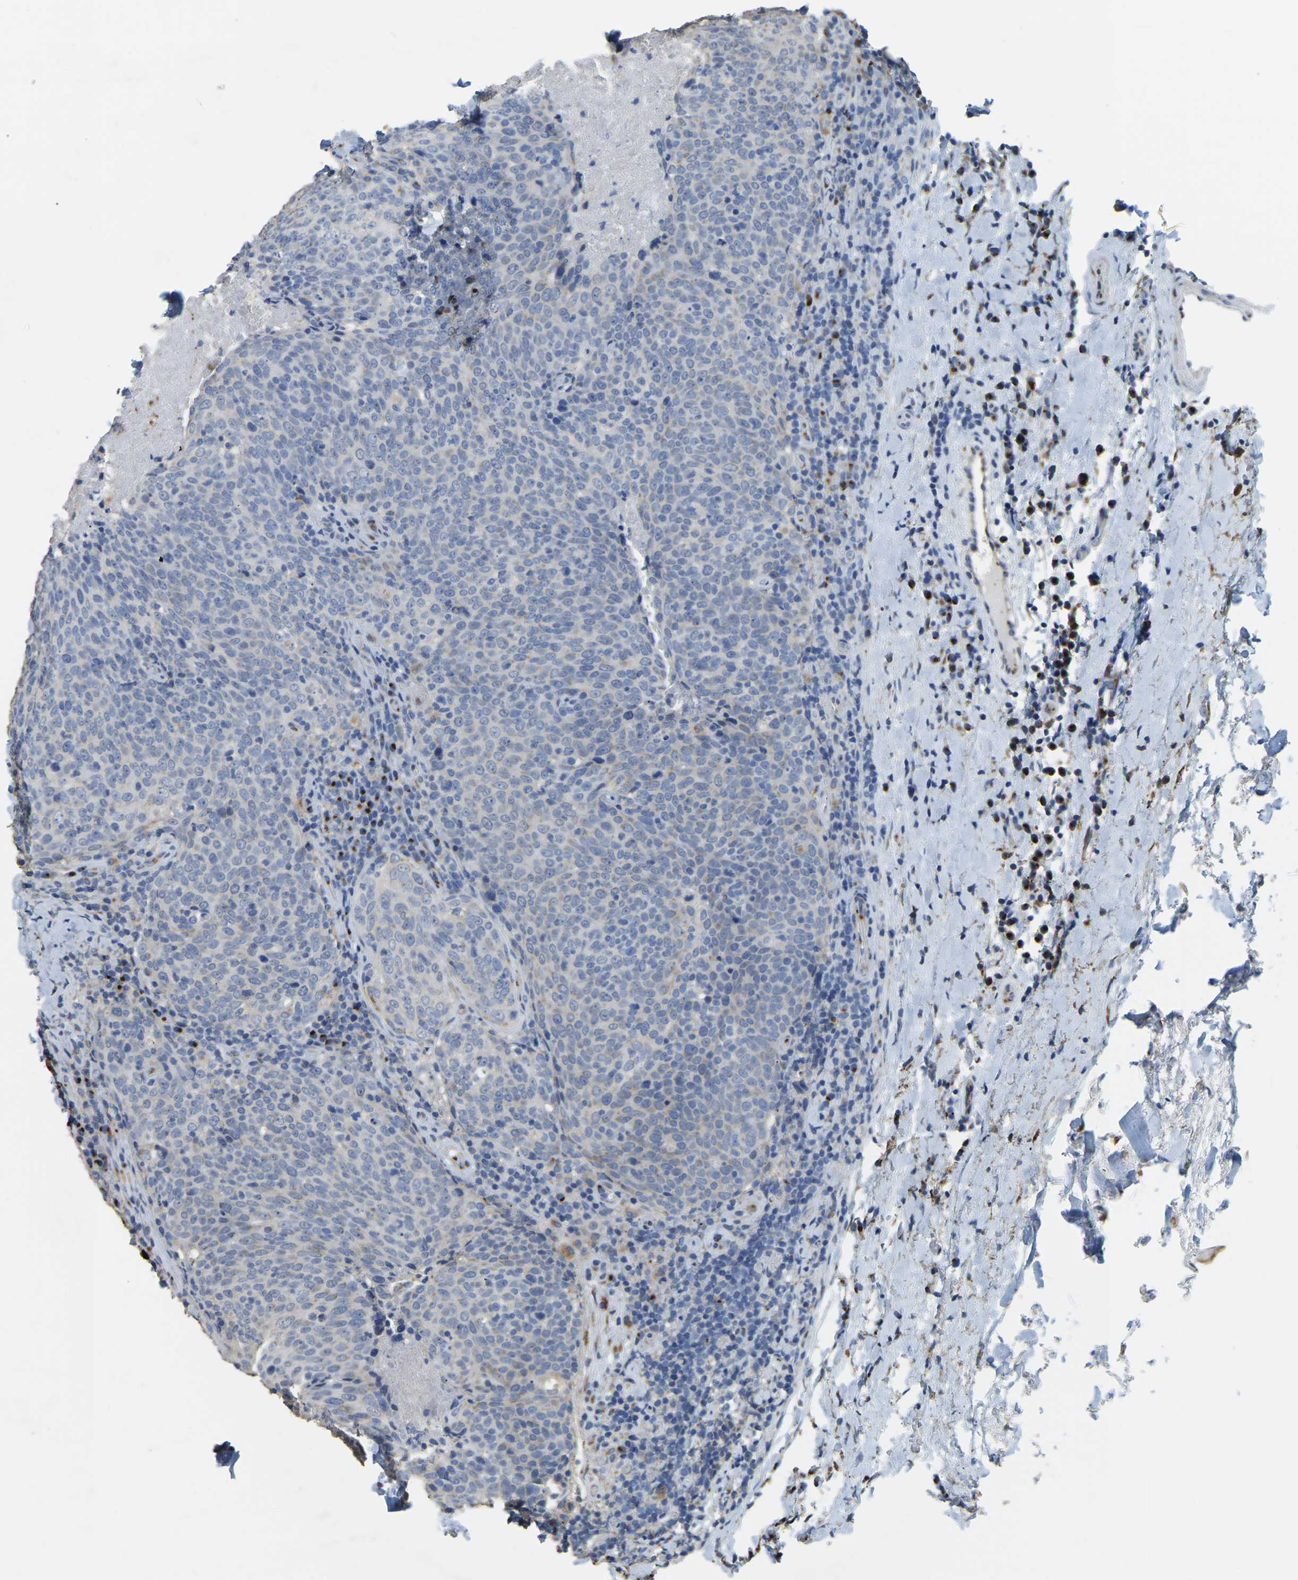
{"staining": {"intensity": "weak", "quantity": "<25%", "location": "cytoplasmic/membranous"}, "tissue": "head and neck cancer", "cell_type": "Tumor cells", "image_type": "cancer", "snomed": [{"axis": "morphology", "description": "Squamous cell carcinoma, NOS"}, {"axis": "morphology", "description": "Squamous cell carcinoma, metastatic, NOS"}, {"axis": "topography", "description": "Lymph node"}, {"axis": "topography", "description": "Head-Neck"}], "caption": "Histopathology image shows no significant protein staining in tumor cells of head and neck cancer (metastatic squamous cell carcinoma). (DAB (3,3'-diaminobenzidine) IHC visualized using brightfield microscopy, high magnification).", "gene": "FAM174A", "patient": {"sex": "male", "age": 62}}